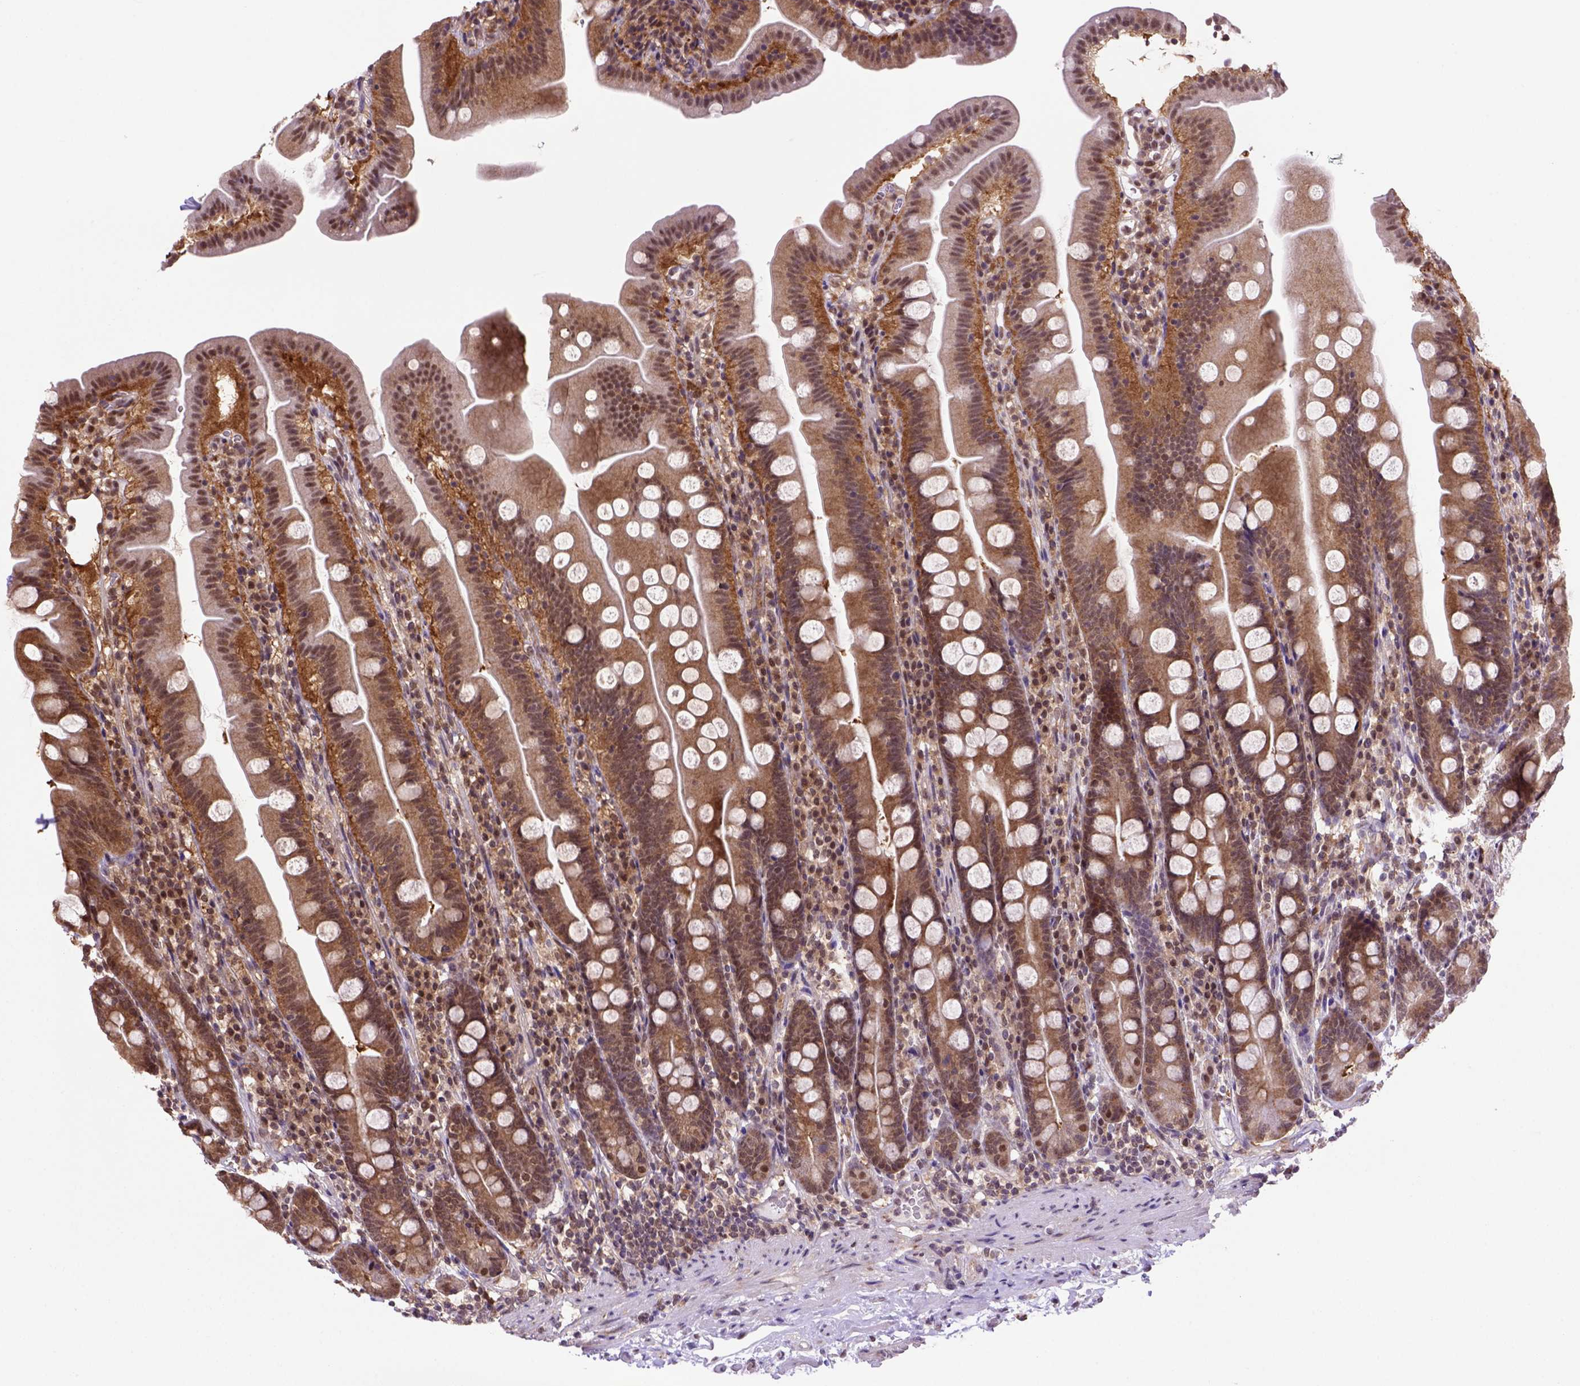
{"staining": {"intensity": "moderate", "quantity": ">75%", "location": "cytoplasmic/membranous,nuclear"}, "tissue": "duodenum", "cell_type": "Glandular cells", "image_type": "normal", "snomed": [{"axis": "morphology", "description": "Normal tissue, NOS"}, {"axis": "topography", "description": "Duodenum"}], "caption": "This photomicrograph reveals benign duodenum stained with IHC to label a protein in brown. The cytoplasmic/membranous,nuclear of glandular cells show moderate positivity for the protein. Nuclei are counter-stained blue.", "gene": "PSMC2", "patient": {"sex": "female", "age": 67}}